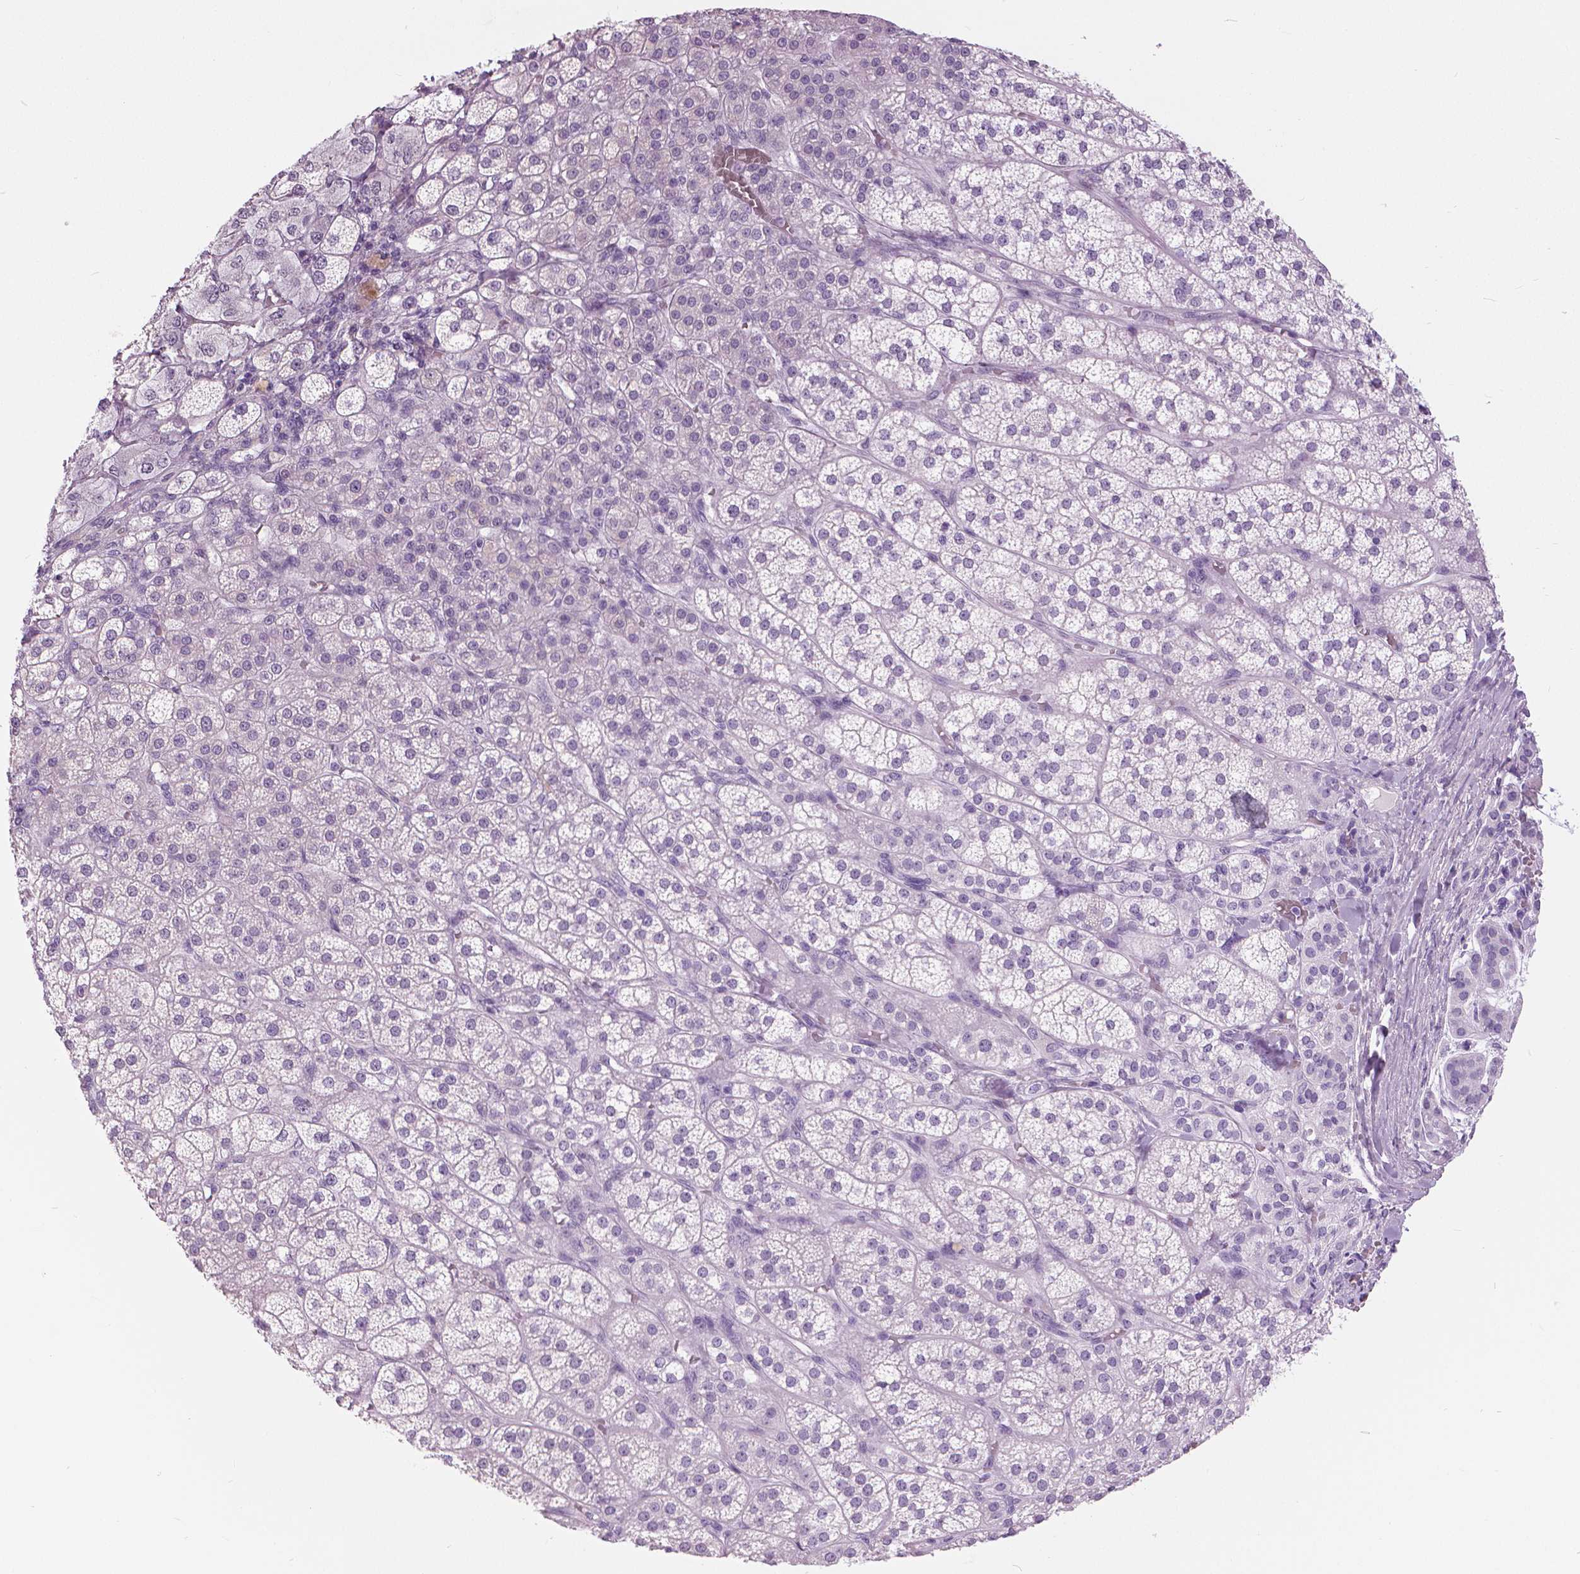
{"staining": {"intensity": "negative", "quantity": "none", "location": "none"}, "tissue": "adrenal gland", "cell_type": "Glandular cells", "image_type": "normal", "snomed": [{"axis": "morphology", "description": "Normal tissue, NOS"}, {"axis": "topography", "description": "Adrenal gland"}], "caption": "High magnification brightfield microscopy of benign adrenal gland stained with DAB (3,3'-diaminobenzidine) (brown) and counterstained with hematoxylin (blue): glandular cells show no significant expression. (Brightfield microscopy of DAB (3,3'-diaminobenzidine) immunohistochemistry (IHC) at high magnification).", "gene": "SFTPD", "patient": {"sex": "female", "age": 60}}